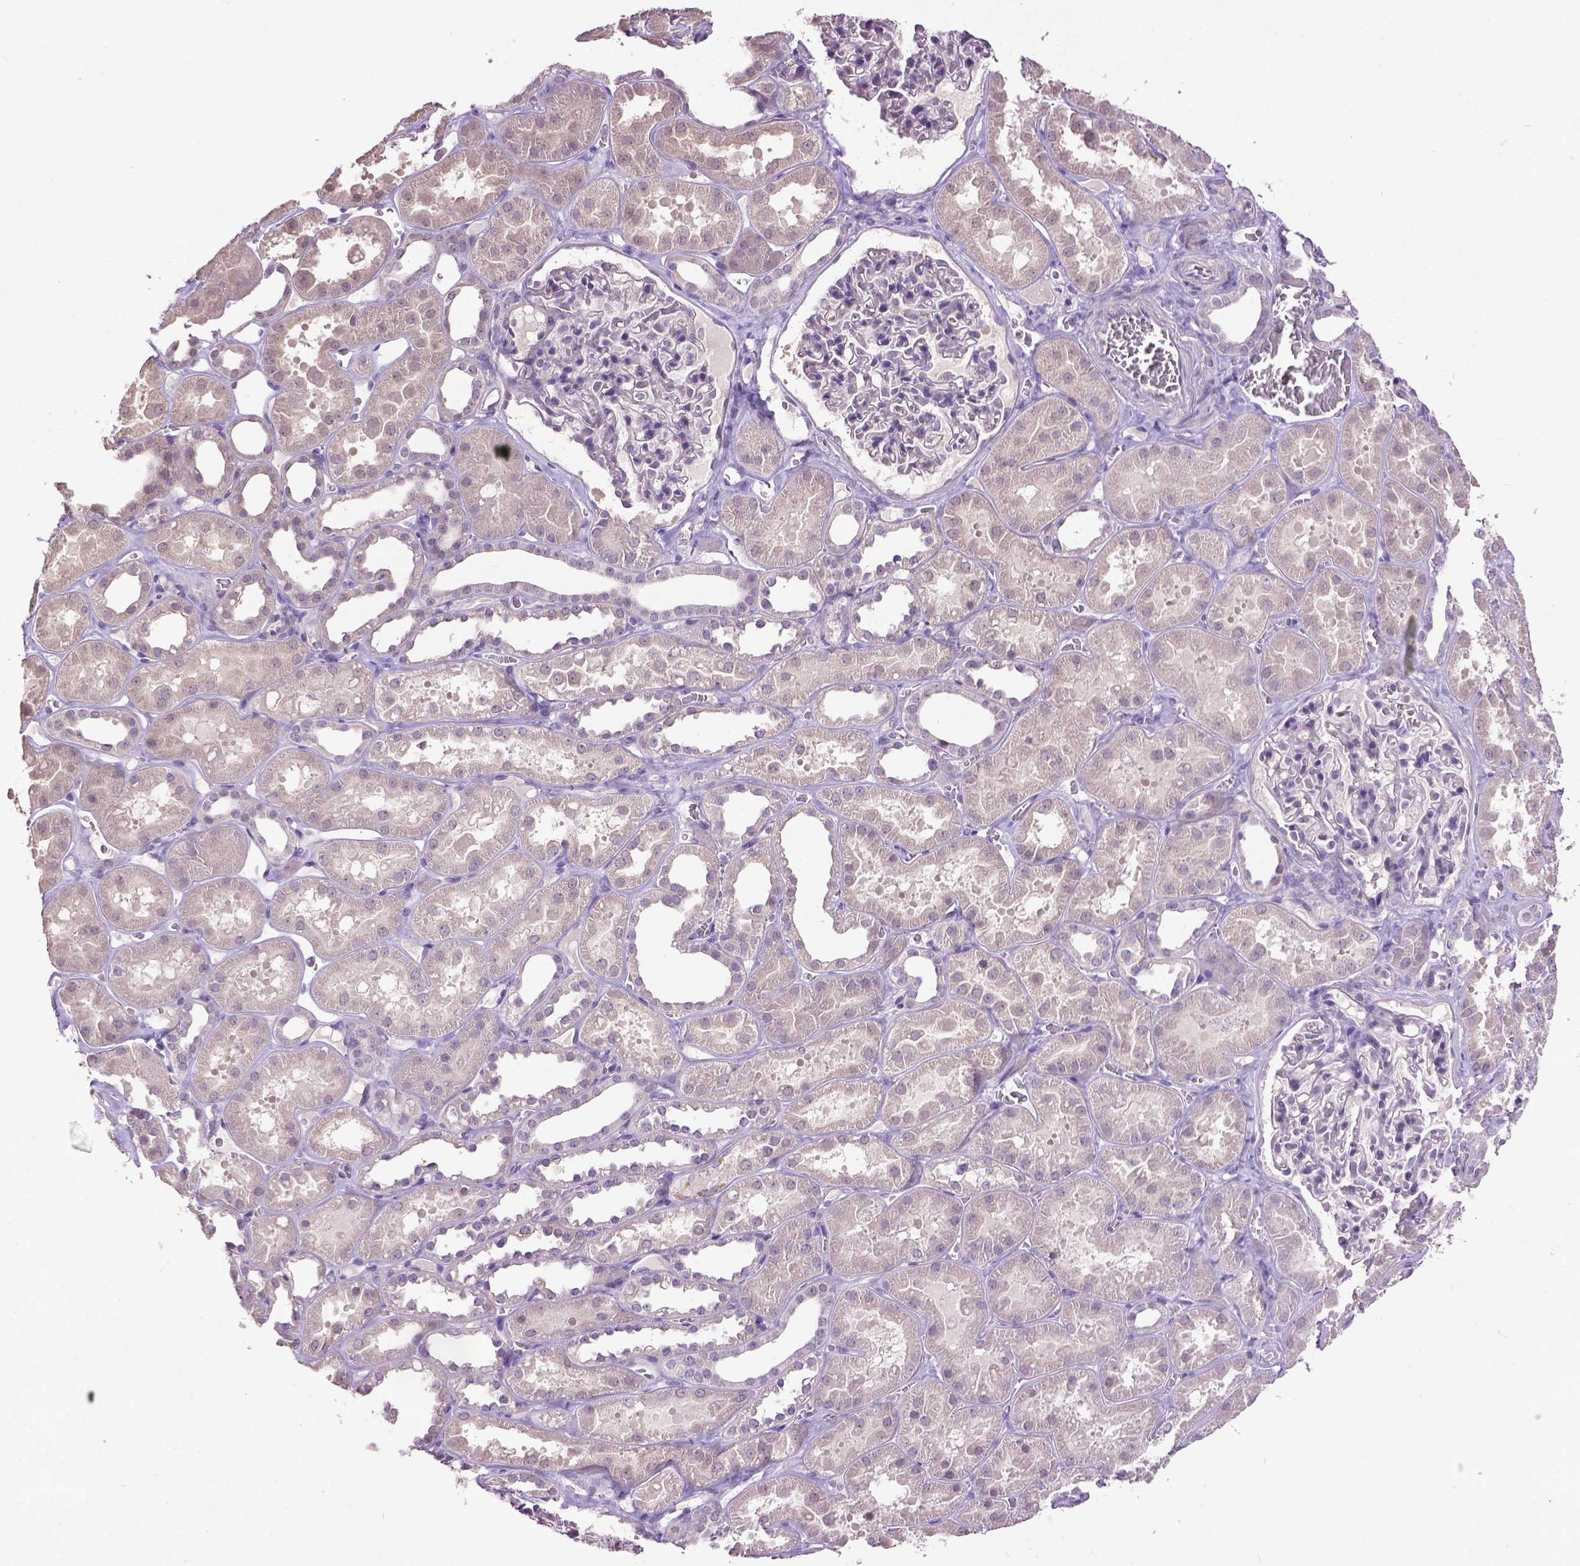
{"staining": {"intensity": "negative", "quantity": "none", "location": "none"}, "tissue": "kidney", "cell_type": "Cells in glomeruli", "image_type": "normal", "snomed": [{"axis": "morphology", "description": "Normal tissue, NOS"}, {"axis": "topography", "description": "Kidney"}], "caption": "Protein analysis of normal kidney exhibits no significant expression in cells in glomeruli. (Stains: DAB immunohistochemistry (IHC) with hematoxylin counter stain, Microscopy: brightfield microscopy at high magnification).", "gene": "CPM", "patient": {"sex": "female", "age": 41}}